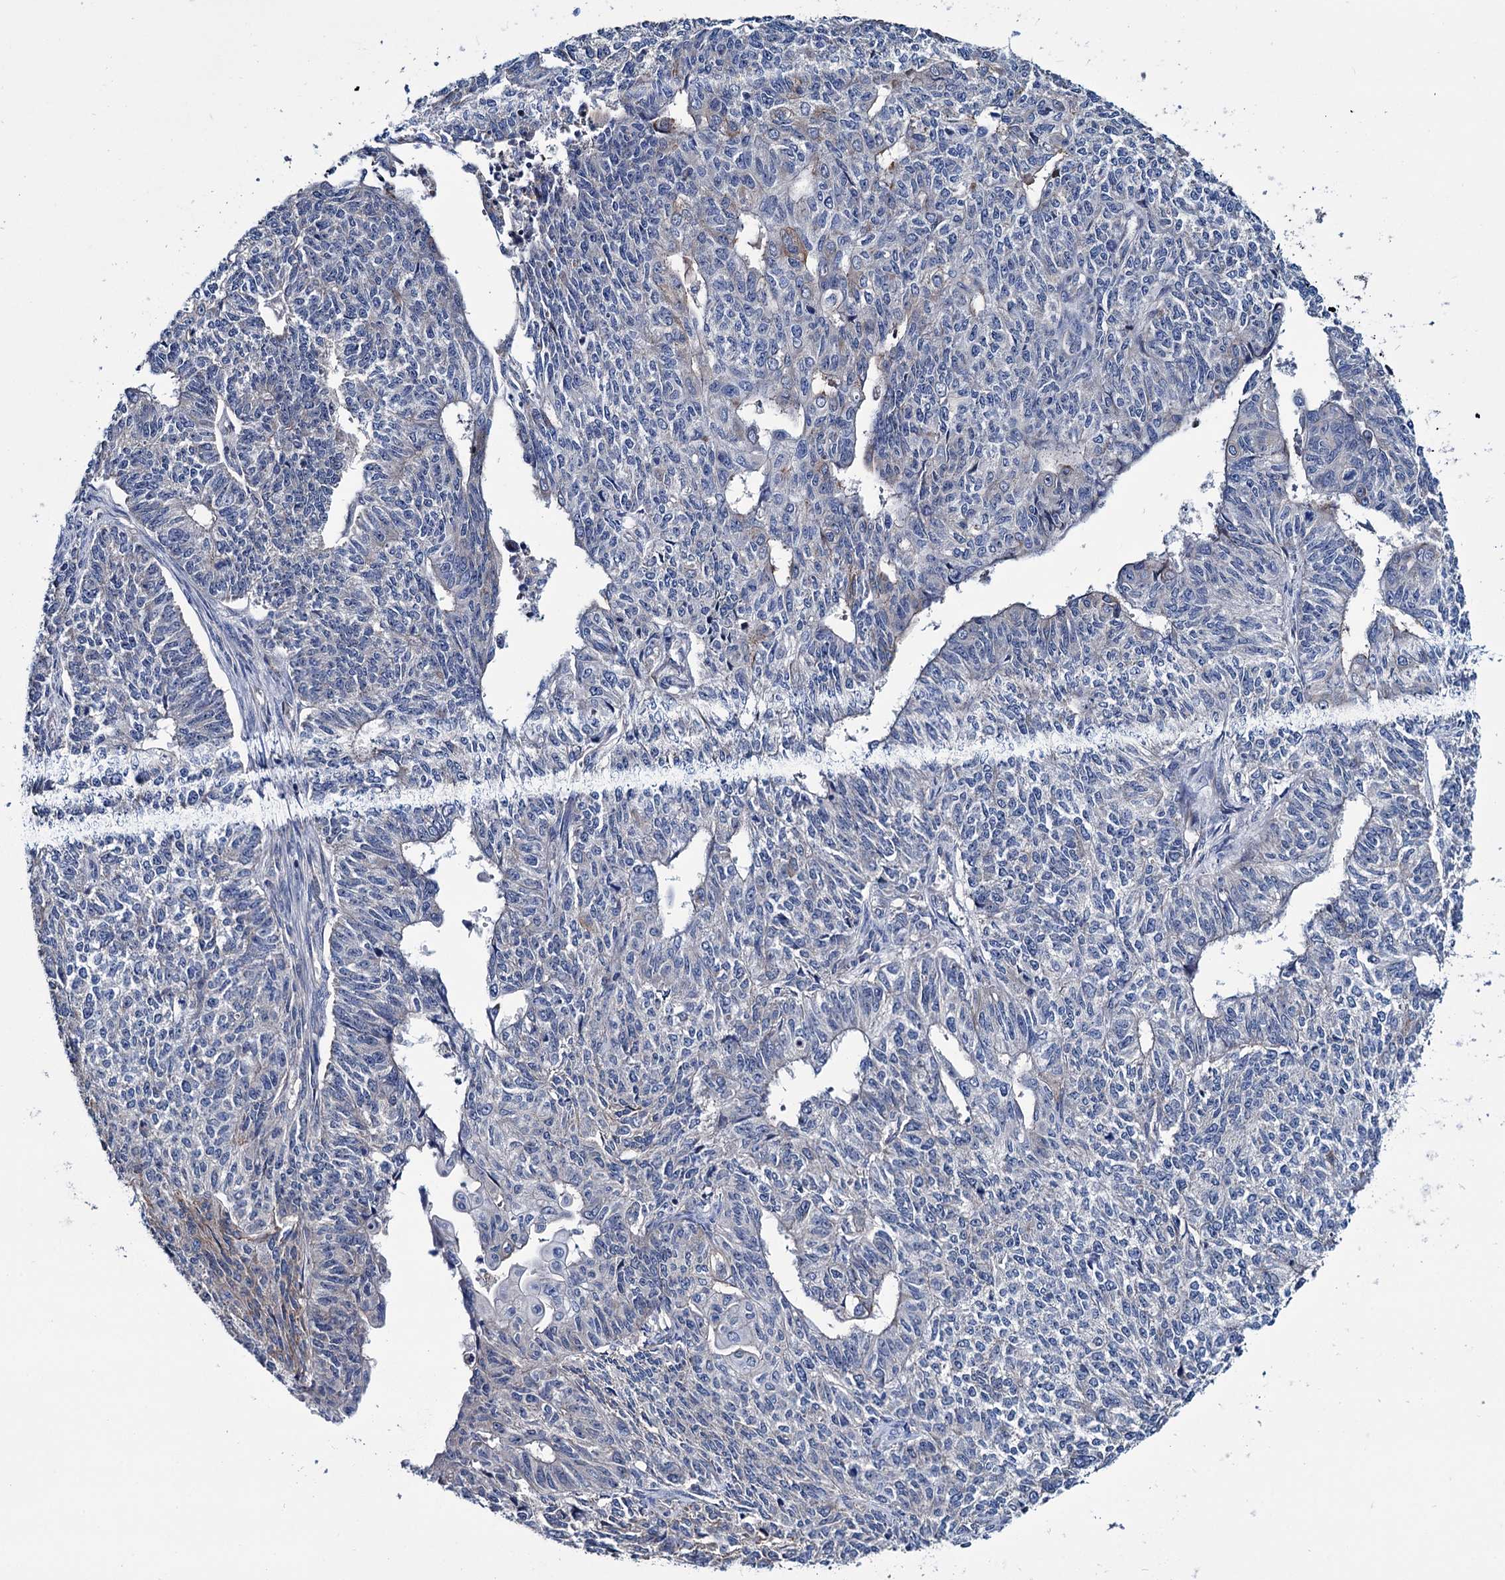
{"staining": {"intensity": "negative", "quantity": "none", "location": "none"}, "tissue": "endometrial cancer", "cell_type": "Tumor cells", "image_type": "cancer", "snomed": [{"axis": "morphology", "description": "Adenocarcinoma, NOS"}, {"axis": "topography", "description": "Endometrium"}], "caption": "A micrograph of human adenocarcinoma (endometrial) is negative for staining in tumor cells.", "gene": "EYA4", "patient": {"sex": "female", "age": 32}}